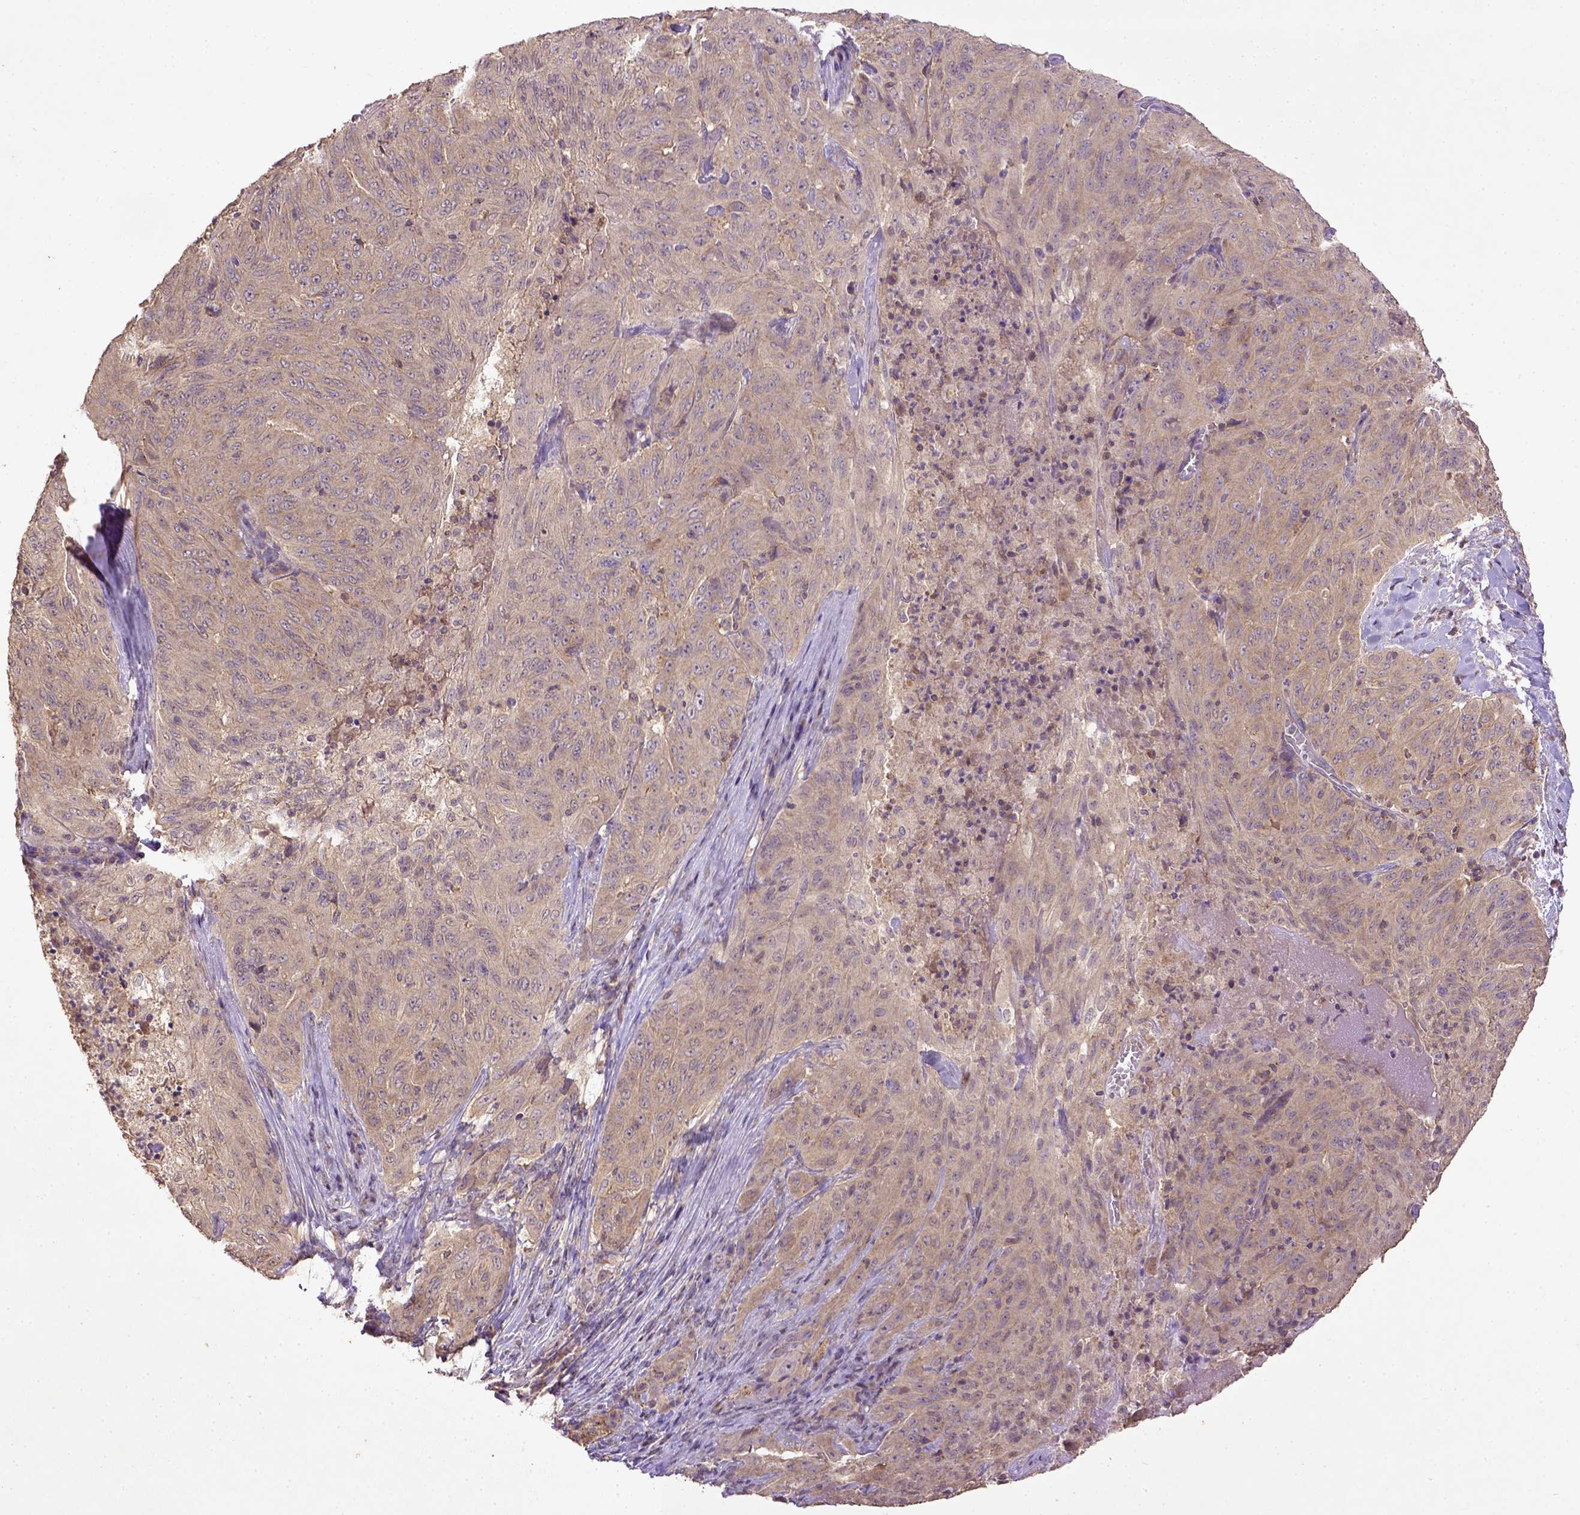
{"staining": {"intensity": "weak", "quantity": ">75%", "location": "cytoplasmic/membranous"}, "tissue": "pancreatic cancer", "cell_type": "Tumor cells", "image_type": "cancer", "snomed": [{"axis": "morphology", "description": "Adenocarcinoma, NOS"}, {"axis": "topography", "description": "Pancreas"}], "caption": "Immunohistochemistry photomicrograph of human pancreatic adenocarcinoma stained for a protein (brown), which shows low levels of weak cytoplasmic/membranous staining in about >75% of tumor cells.", "gene": "MT-CO1", "patient": {"sex": "male", "age": 63}}